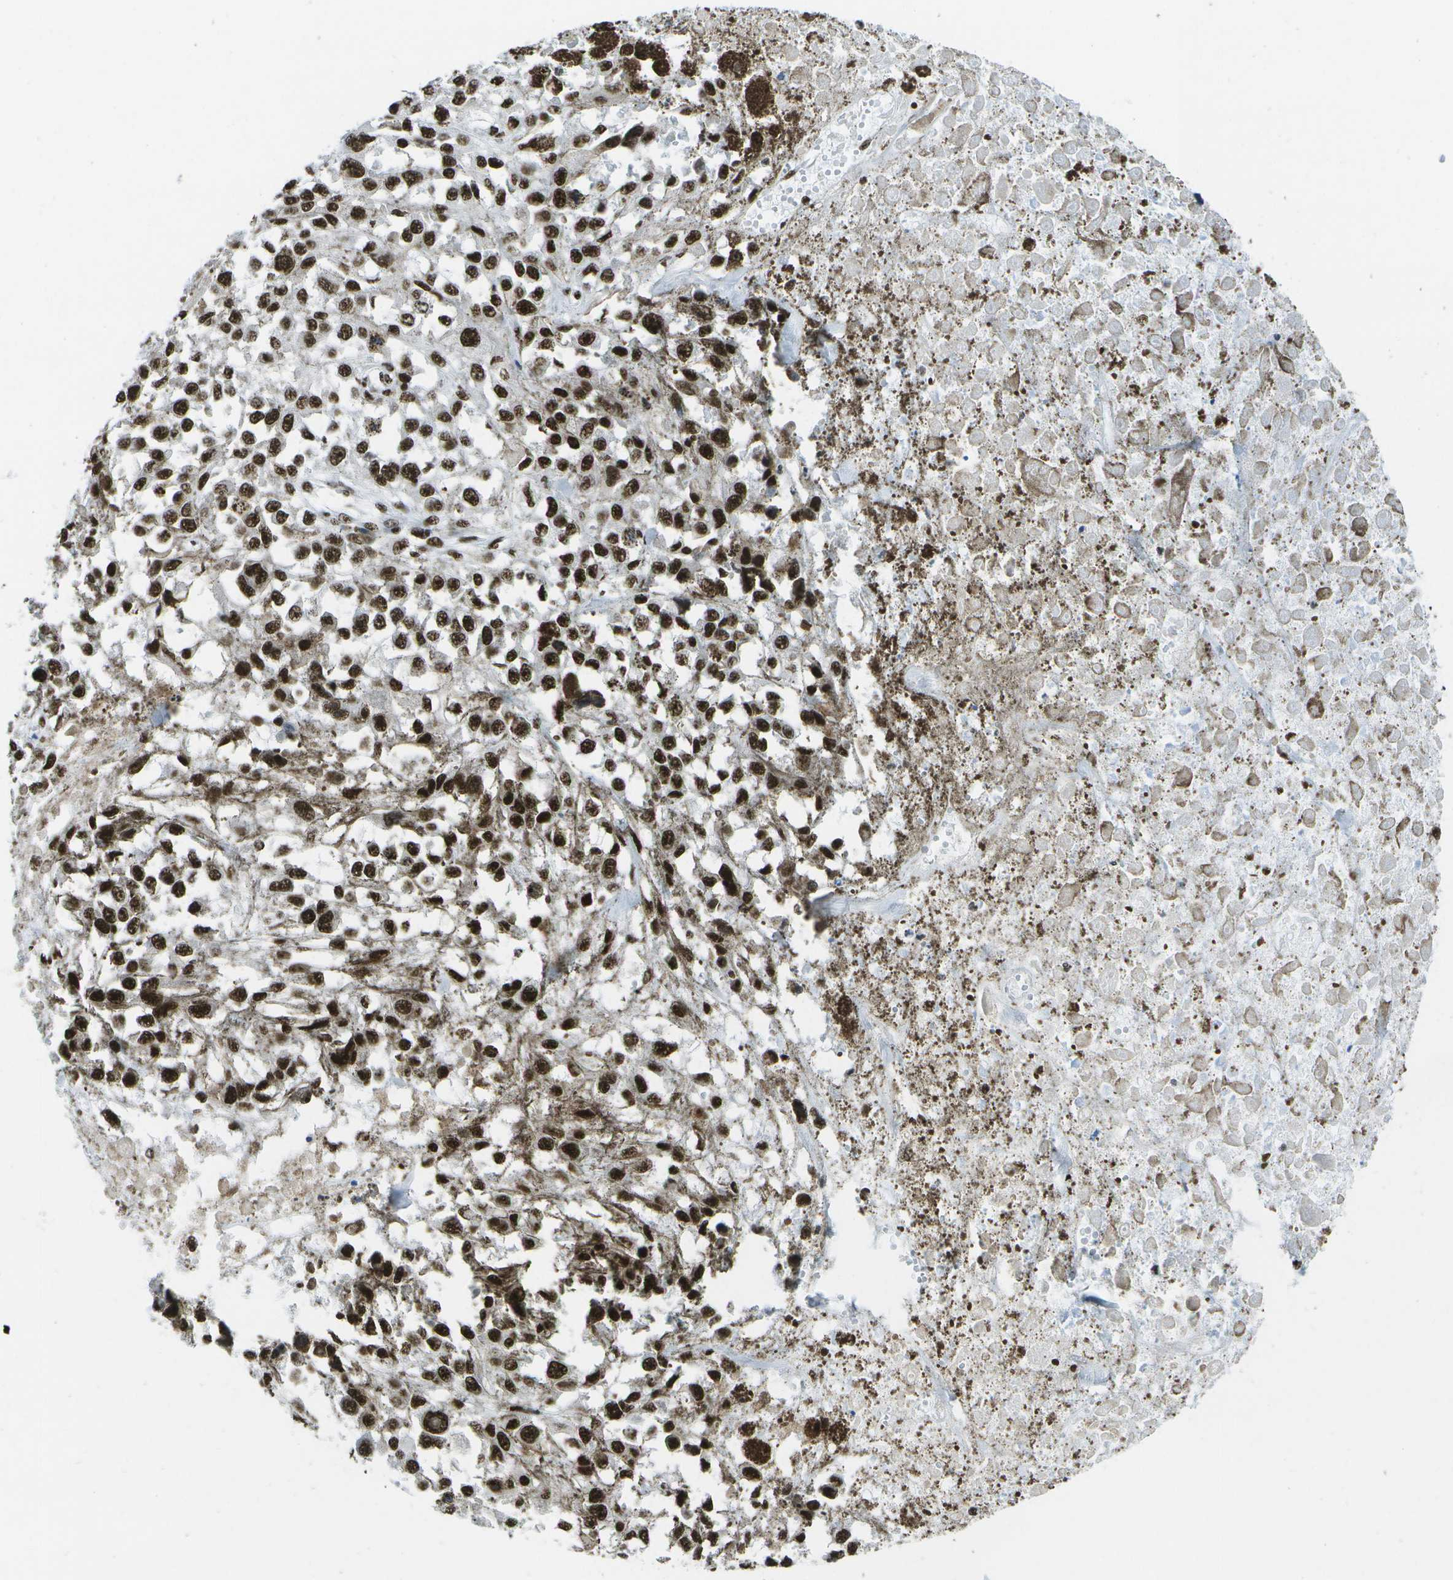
{"staining": {"intensity": "strong", "quantity": ">75%", "location": "nuclear"}, "tissue": "melanoma", "cell_type": "Tumor cells", "image_type": "cancer", "snomed": [{"axis": "morphology", "description": "Malignant melanoma, Metastatic site"}, {"axis": "topography", "description": "Lymph node"}], "caption": "Immunohistochemistry histopathology image of neoplastic tissue: malignant melanoma (metastatic site) stained using immunohistochemistry (IHC) reveals high levels of strong protein expression localized specifically in the nuclear of tumor cells, appearing as a nuclear brown color.", "gene": "NSRP1", "patient": {"sex": "male", "age": 59}}